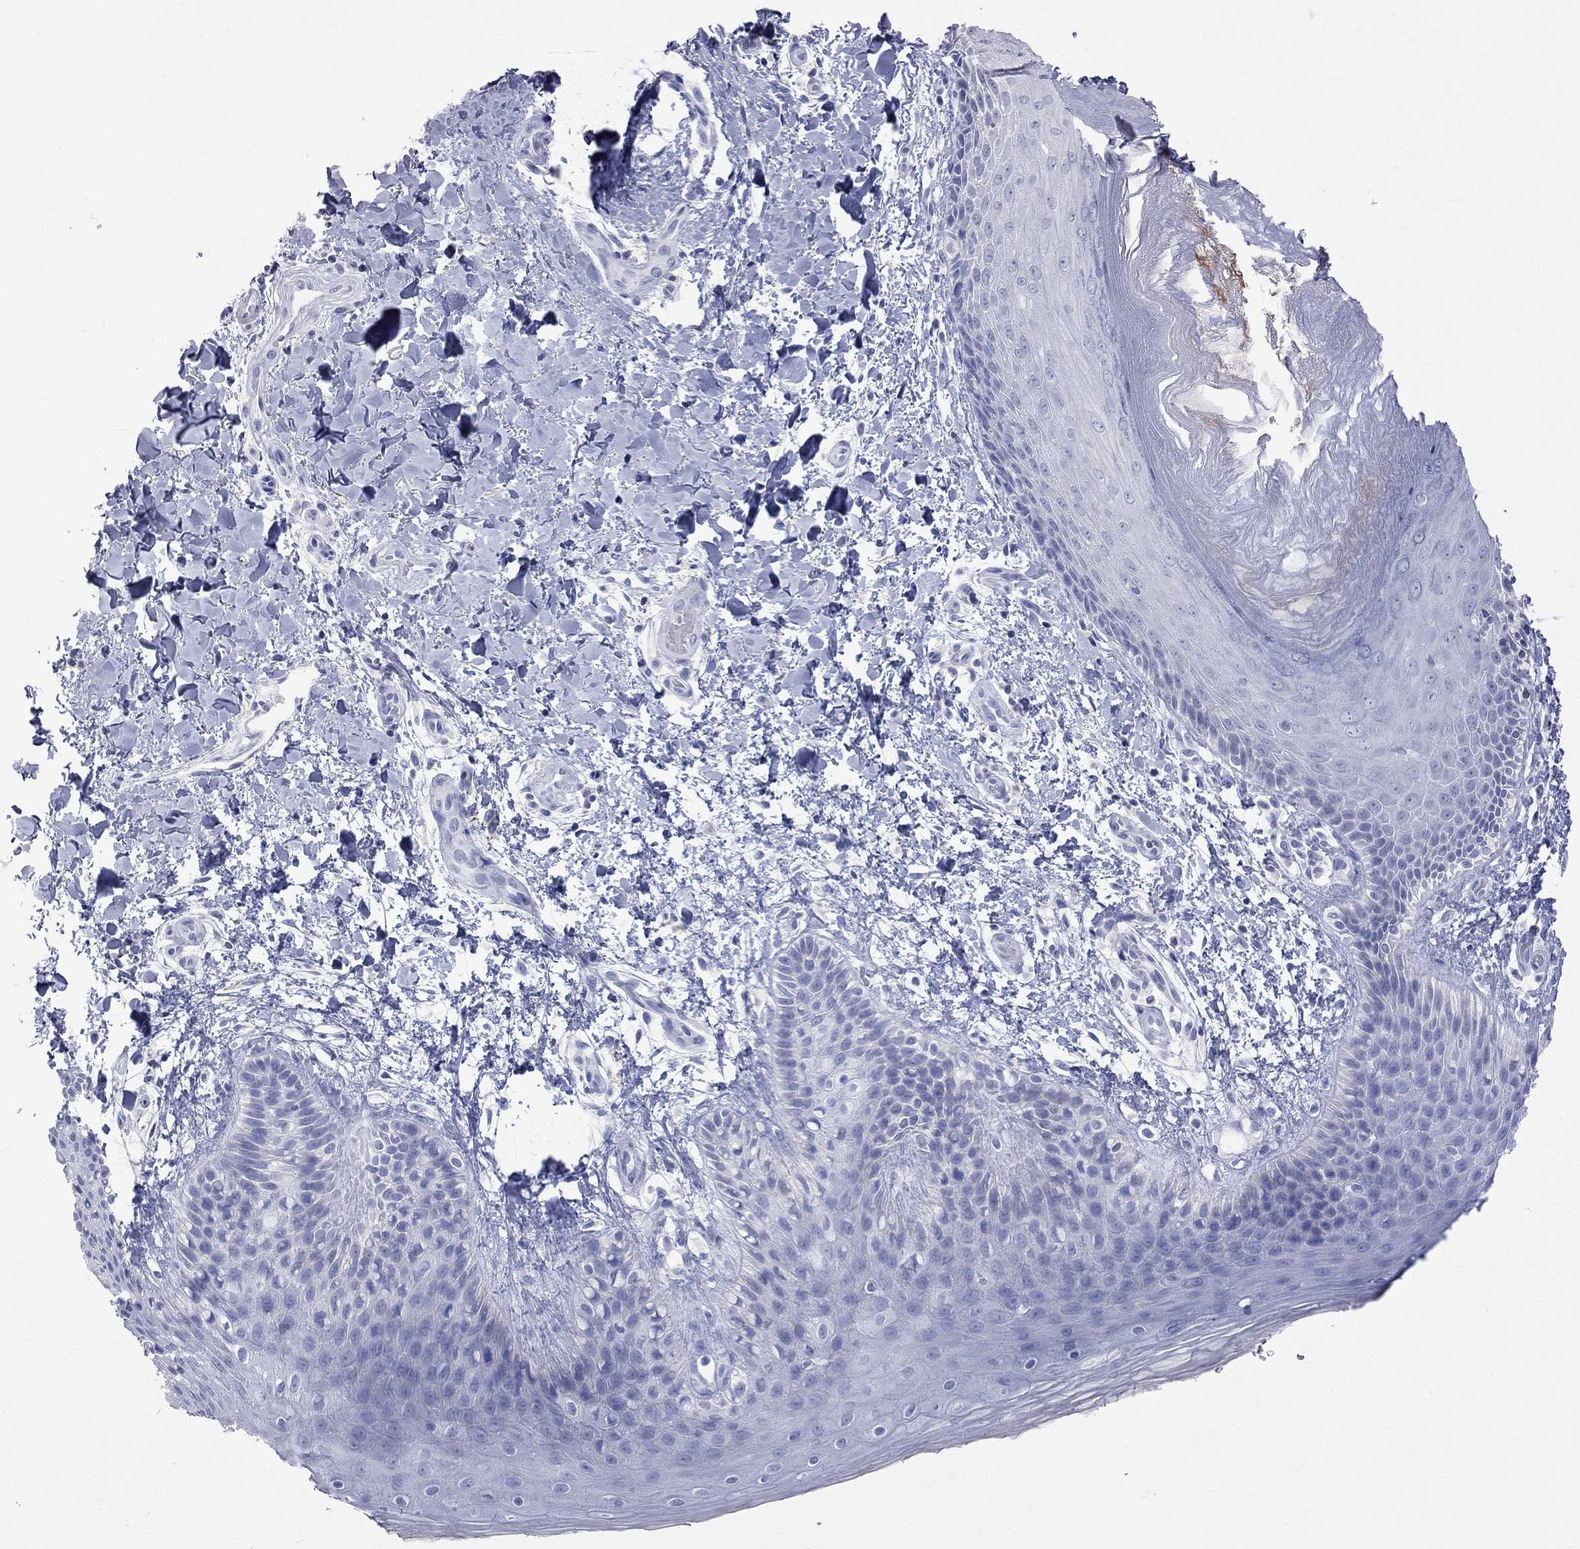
{"staining": {"intensity": "negative", "quantity": "none", "location": "none"}, "tissue": "skin", "cell_type": "Epidermal cells", "image_type": "normal", "snomed": [{"axis": "morphology", "description": "Normal tissue, NOS"}, {"axis": "topography", "description": "Anal"}], "caption": "Human skin stained for a protein using immunohistochemistry (IHC) shows no staining in epidermal cells.", "gene": "S100A3", "patient": {"sex": "male", "age": 36}}